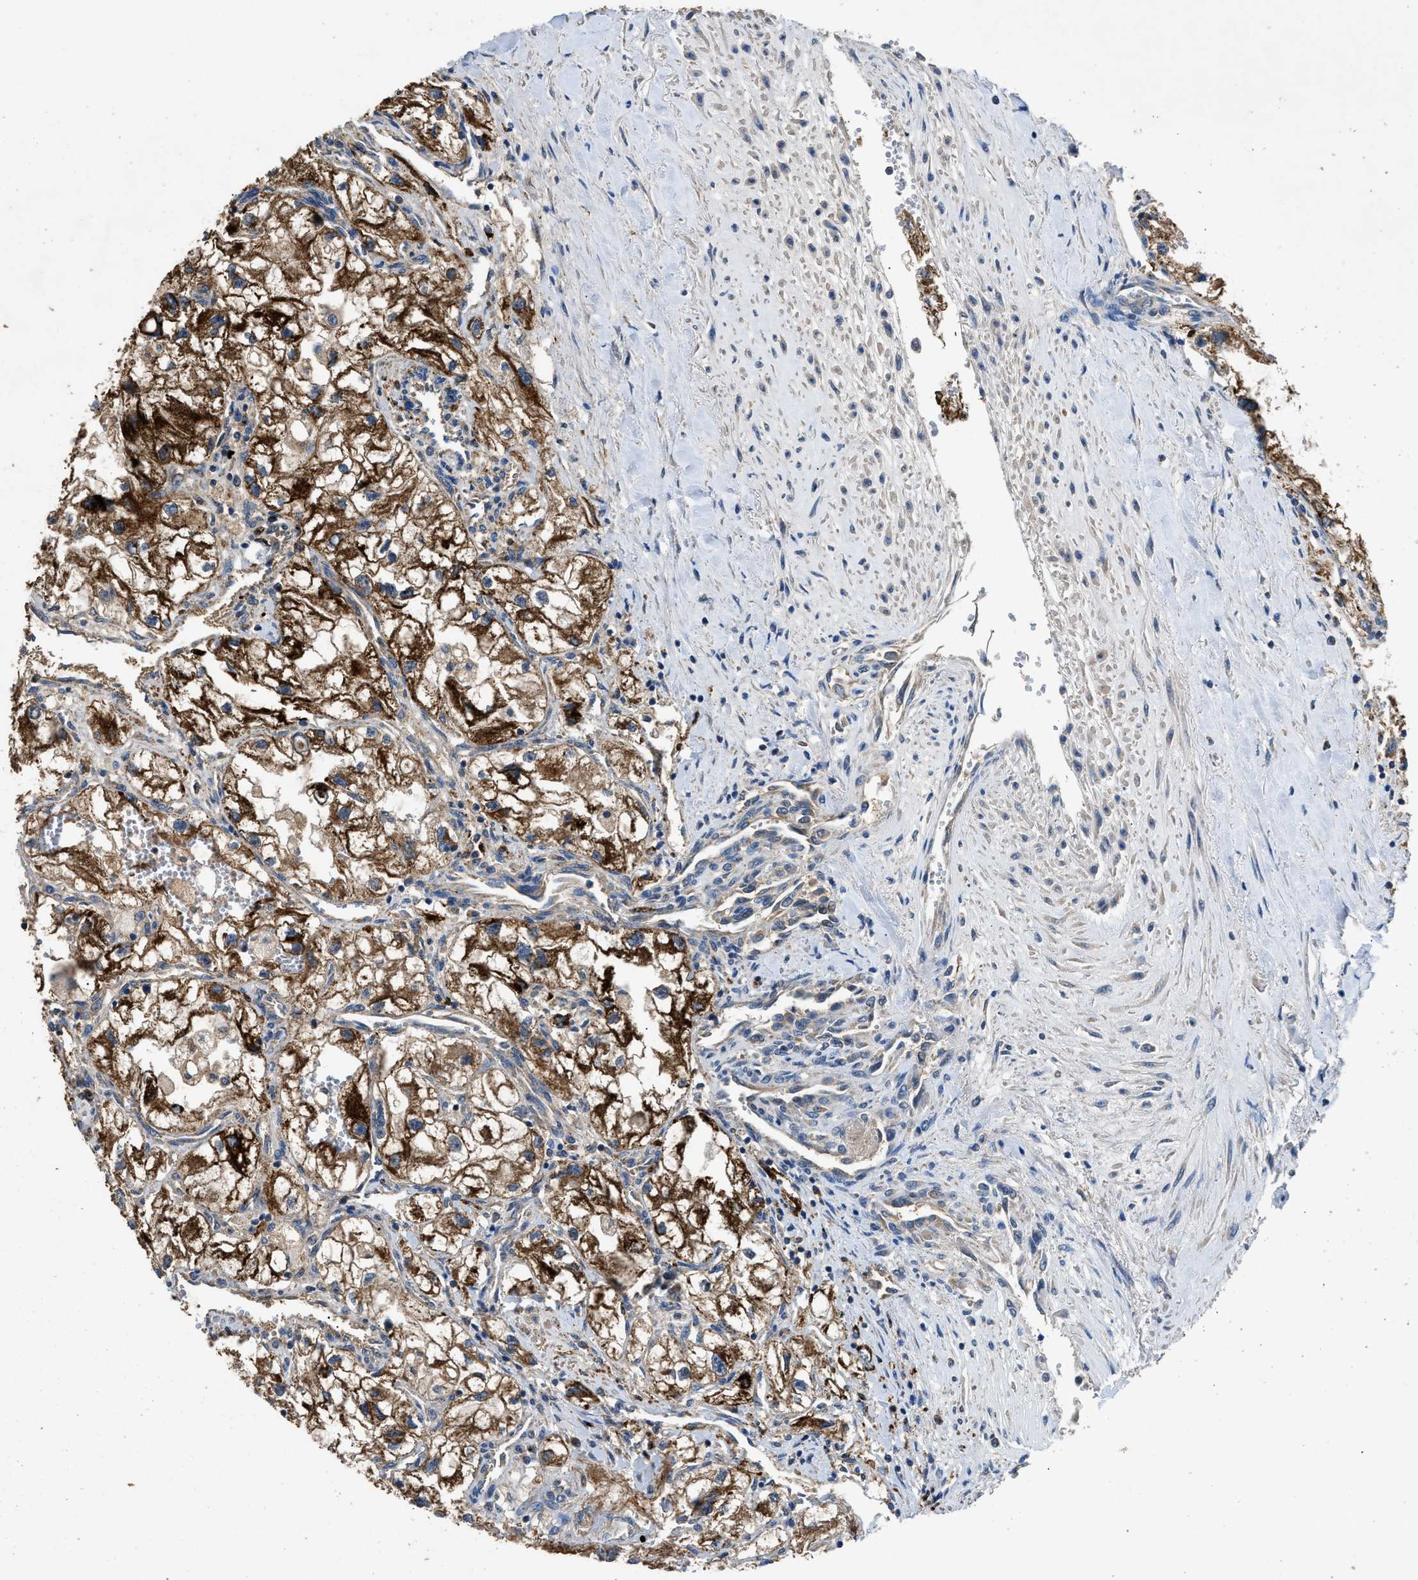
{"staining": {"intensity": "strong", "quantity": ">75%", "location": "cytoplasmic/membranous"}, "tissue": "renal cancer", "cell_type": "Tumor cells", "image_type": "cancer", "snomed": [{"axis": "morphology", "description": "Adenocarcinoma, NOS"}, {"axis": "topography", "description": "Kidney"}], "caption": "Immunohistochemistry (DAB (3,3'-diaminobenzidine)) staining of human renal cancer (adenocarcinoma) reveals strong cytoplasmic/membranous protein positivity in approximately >75% of tumor cells.", "gene": "CDK15", "patient": {"sex": "female", "age": 70}}